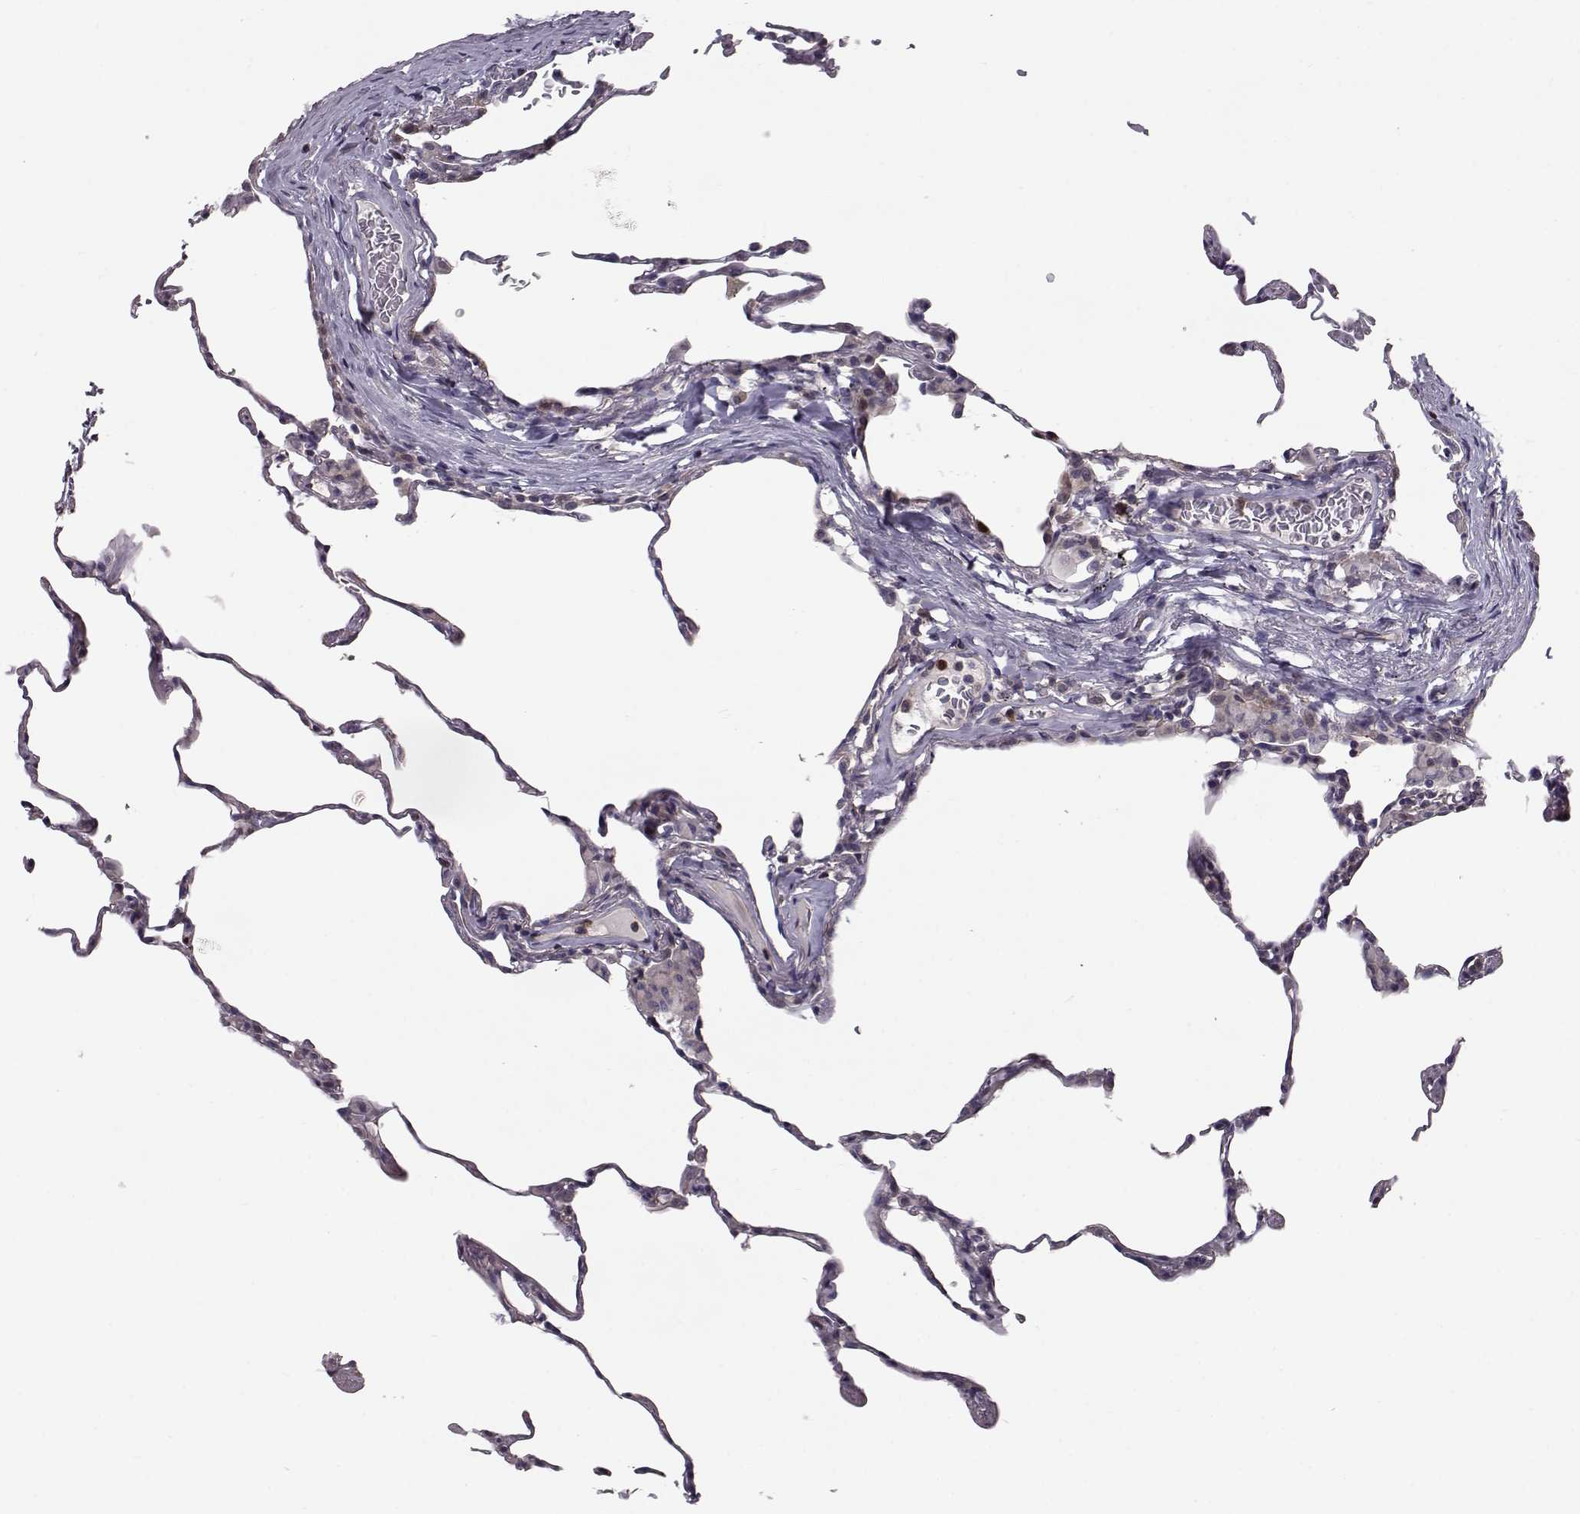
{"staining": {"intensity": "negative", "quantity": "none", "location": "none"}, "tissue": "lung", "cell_type": "Alveolar cells", "image_type": "normal", "snomed": [{"axis": "morphology", "description": "Normal tissue, NOS"}, {"axis": "topography", "description": "Lung"}], "caption": "Benign lung was stained to show a protein in brown. There is no significant staining in alveolar cells.", "gene": "RANBP1", "patient": {"sex": "female", "age": 57}}